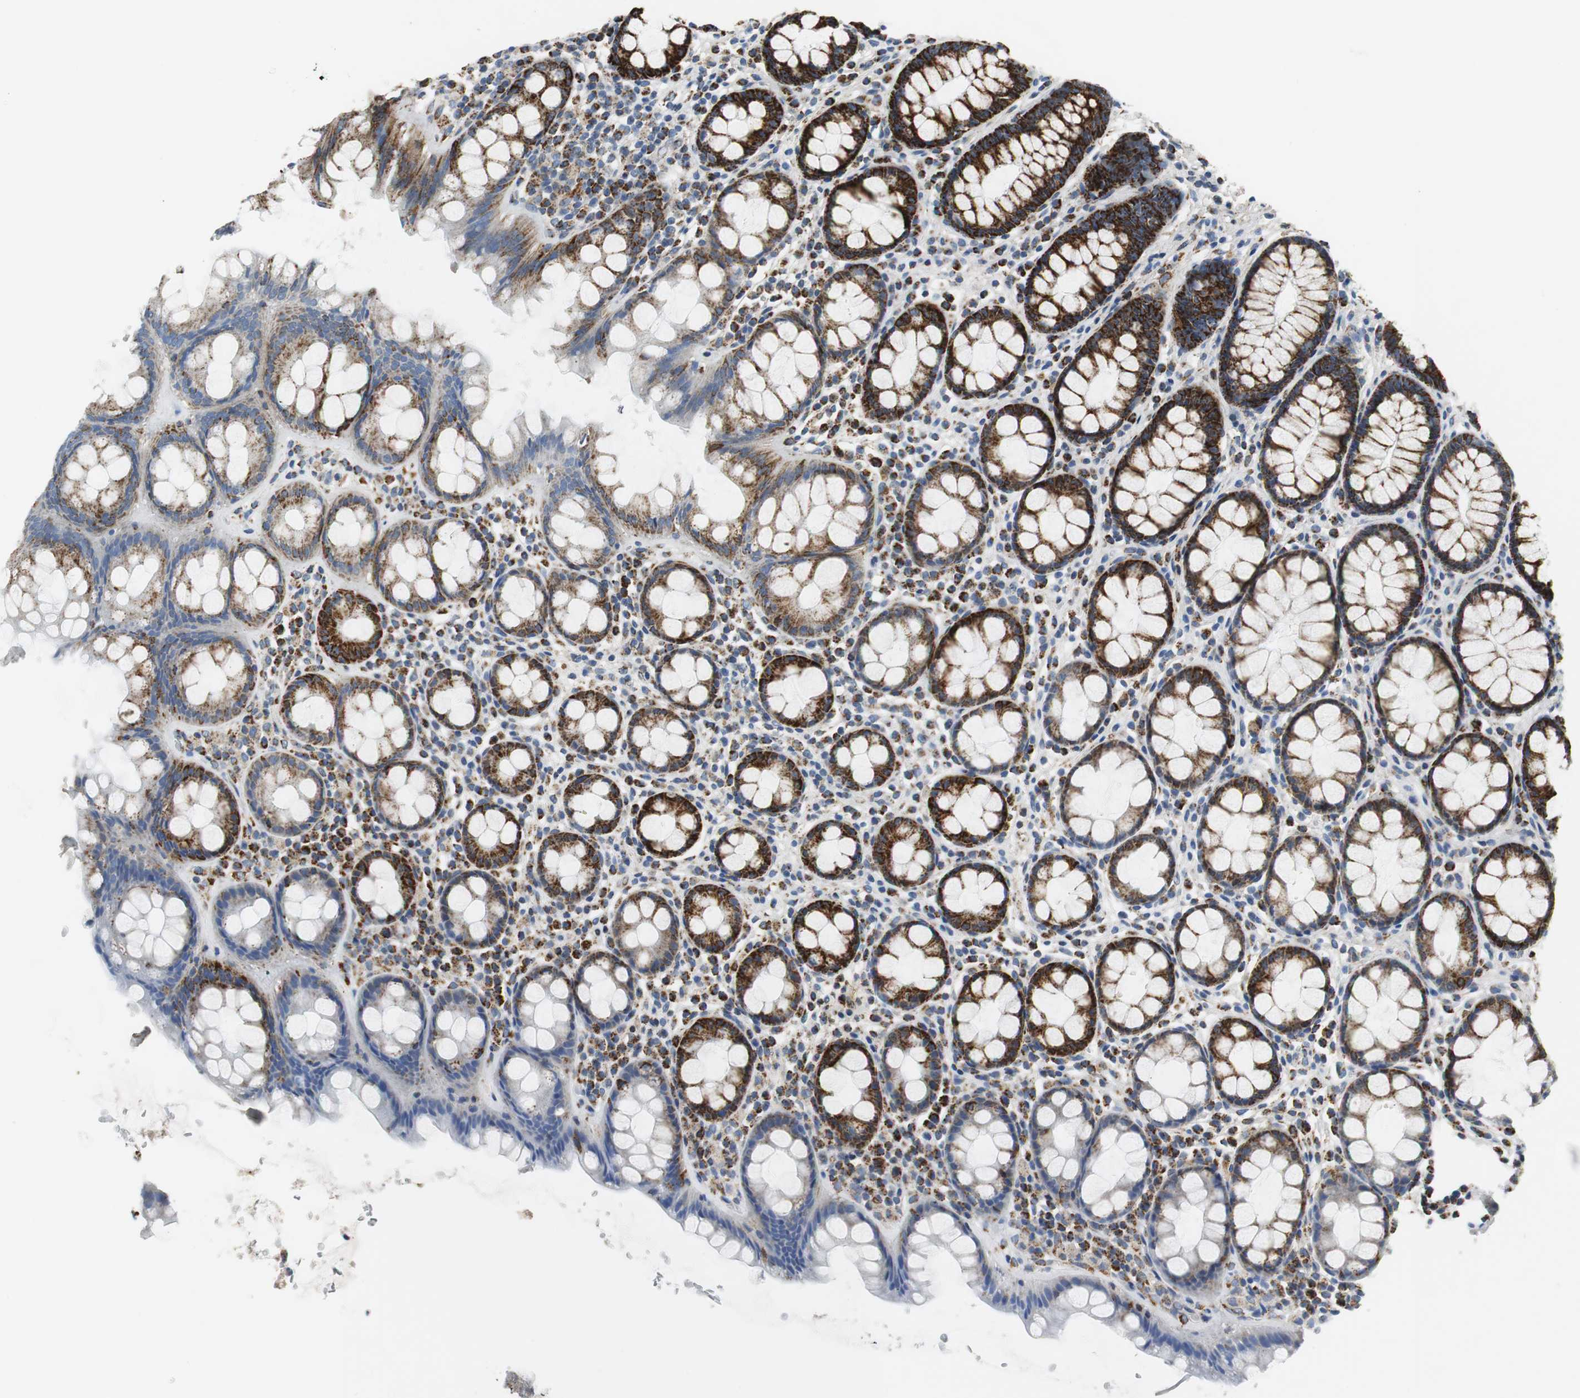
{"staining": {"intensity": "strong", "quantity": ">75%", "location": "cytoplasmic/membranous"}, "tissue": "rectum", "cell_type": "Glandular cells", "image_type": "normal", "snomed": [{"axis": "morphology", "description": "Normal tissue, NOS"}, {"axis": "topography", "description": "Rectum"}], "caption": "The micrograph reveals staining of unremarkable rectum, revealing strong cytoplasmic/membranous protein positivity (brown color) within glandular cells. Nuclei are stained in blue.", "gene": "C1QTNF7", "patient": {"sex": "male", "age": 92}}